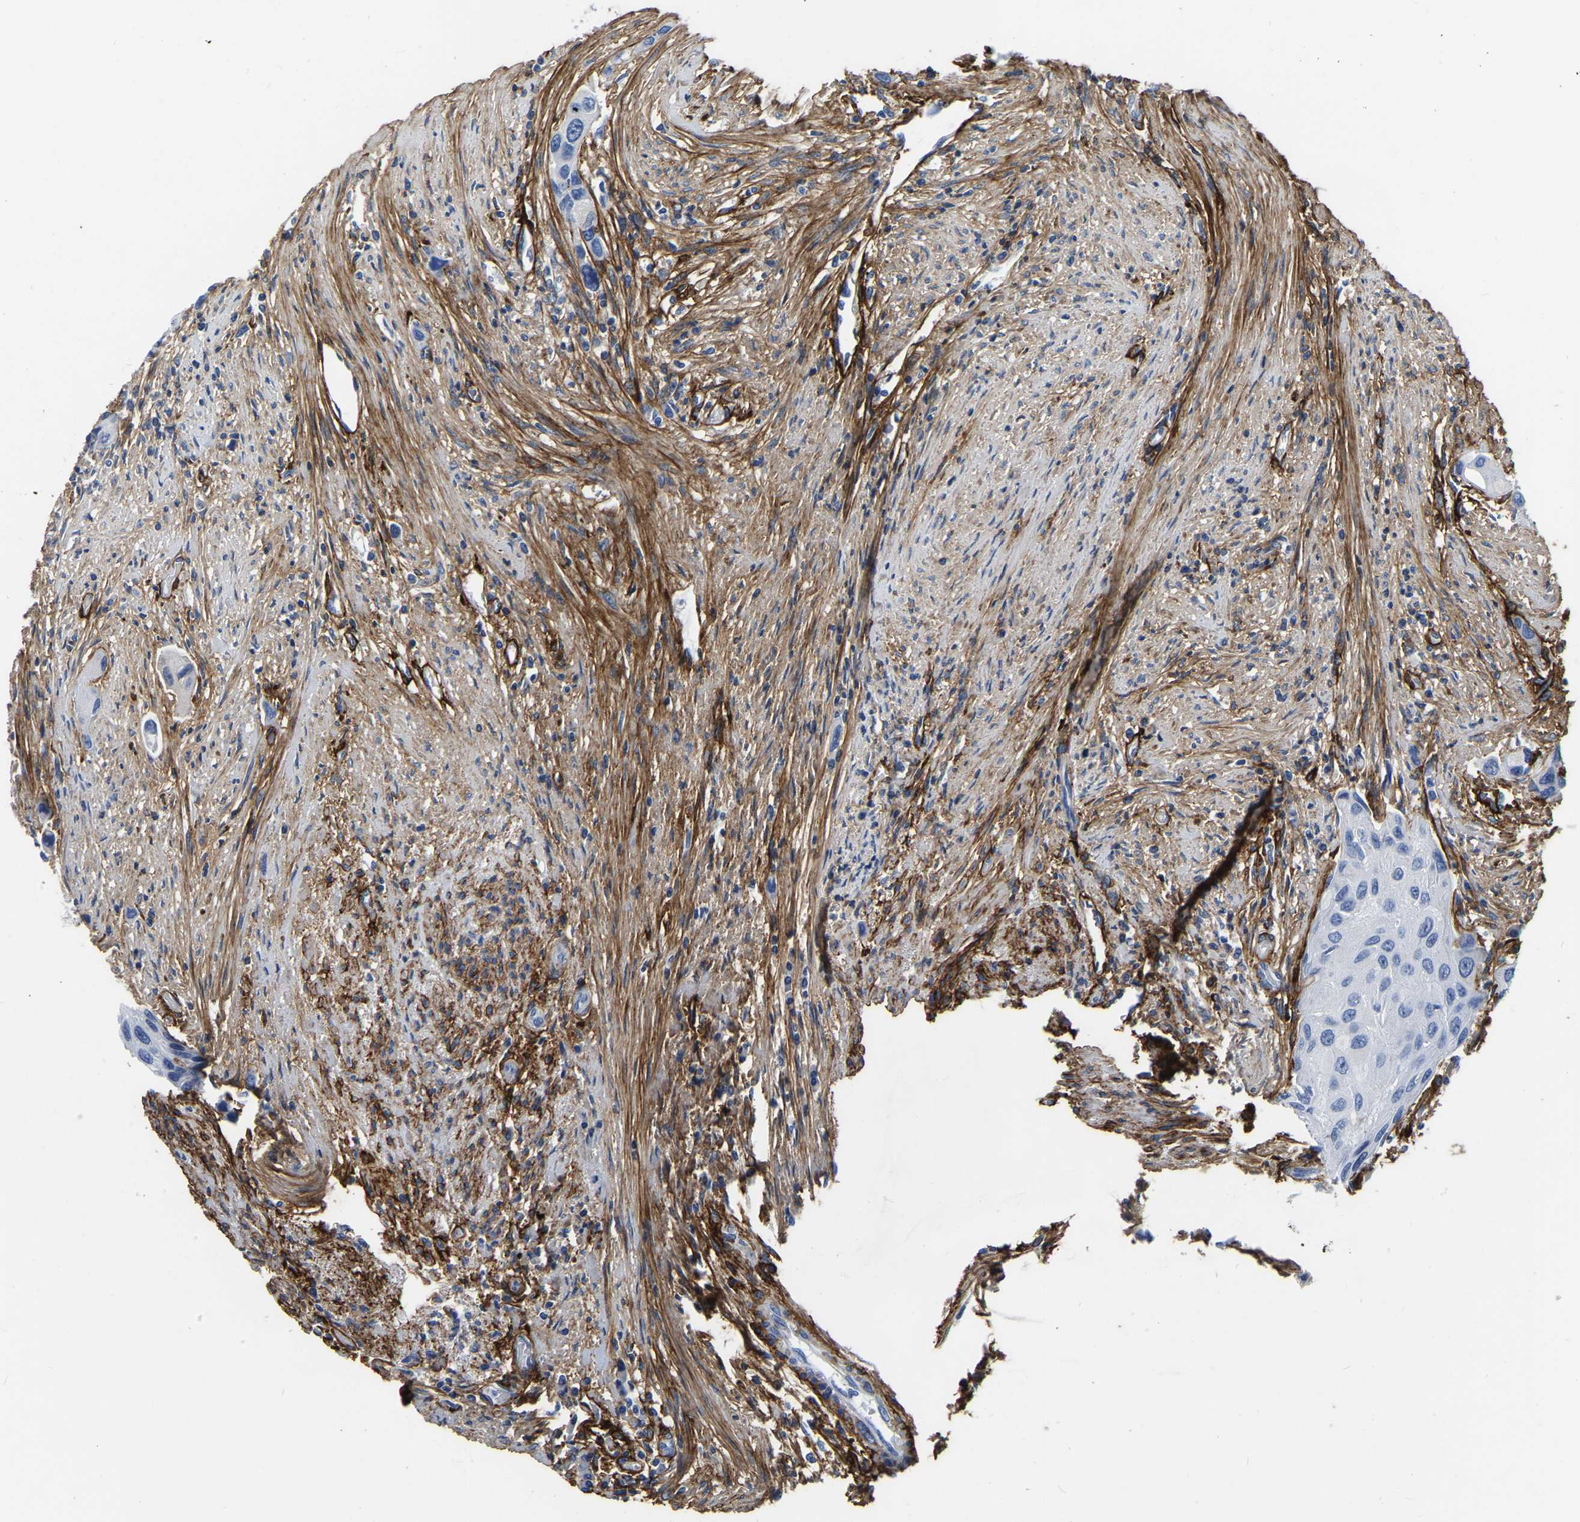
{"staining": {"intensity": "negative", "quantity": "none", "location": "none"}, "tissue": "urothelial cancer", "cell_type": "Tumor cells", "image_type": "cancer", "snomed": [{"axis": "morphology", "description": "Urothelial carcinoma, High grade"}, {"axis": "topography", "description": "Urinary bladder"}], "caption": "A photomicrograph of high-grade urothelial carcinoma stained for a protein shows no brown staining in tumor cells.", "gene": "COL6A1", "patient": {"sex": "female", "age": 56}}